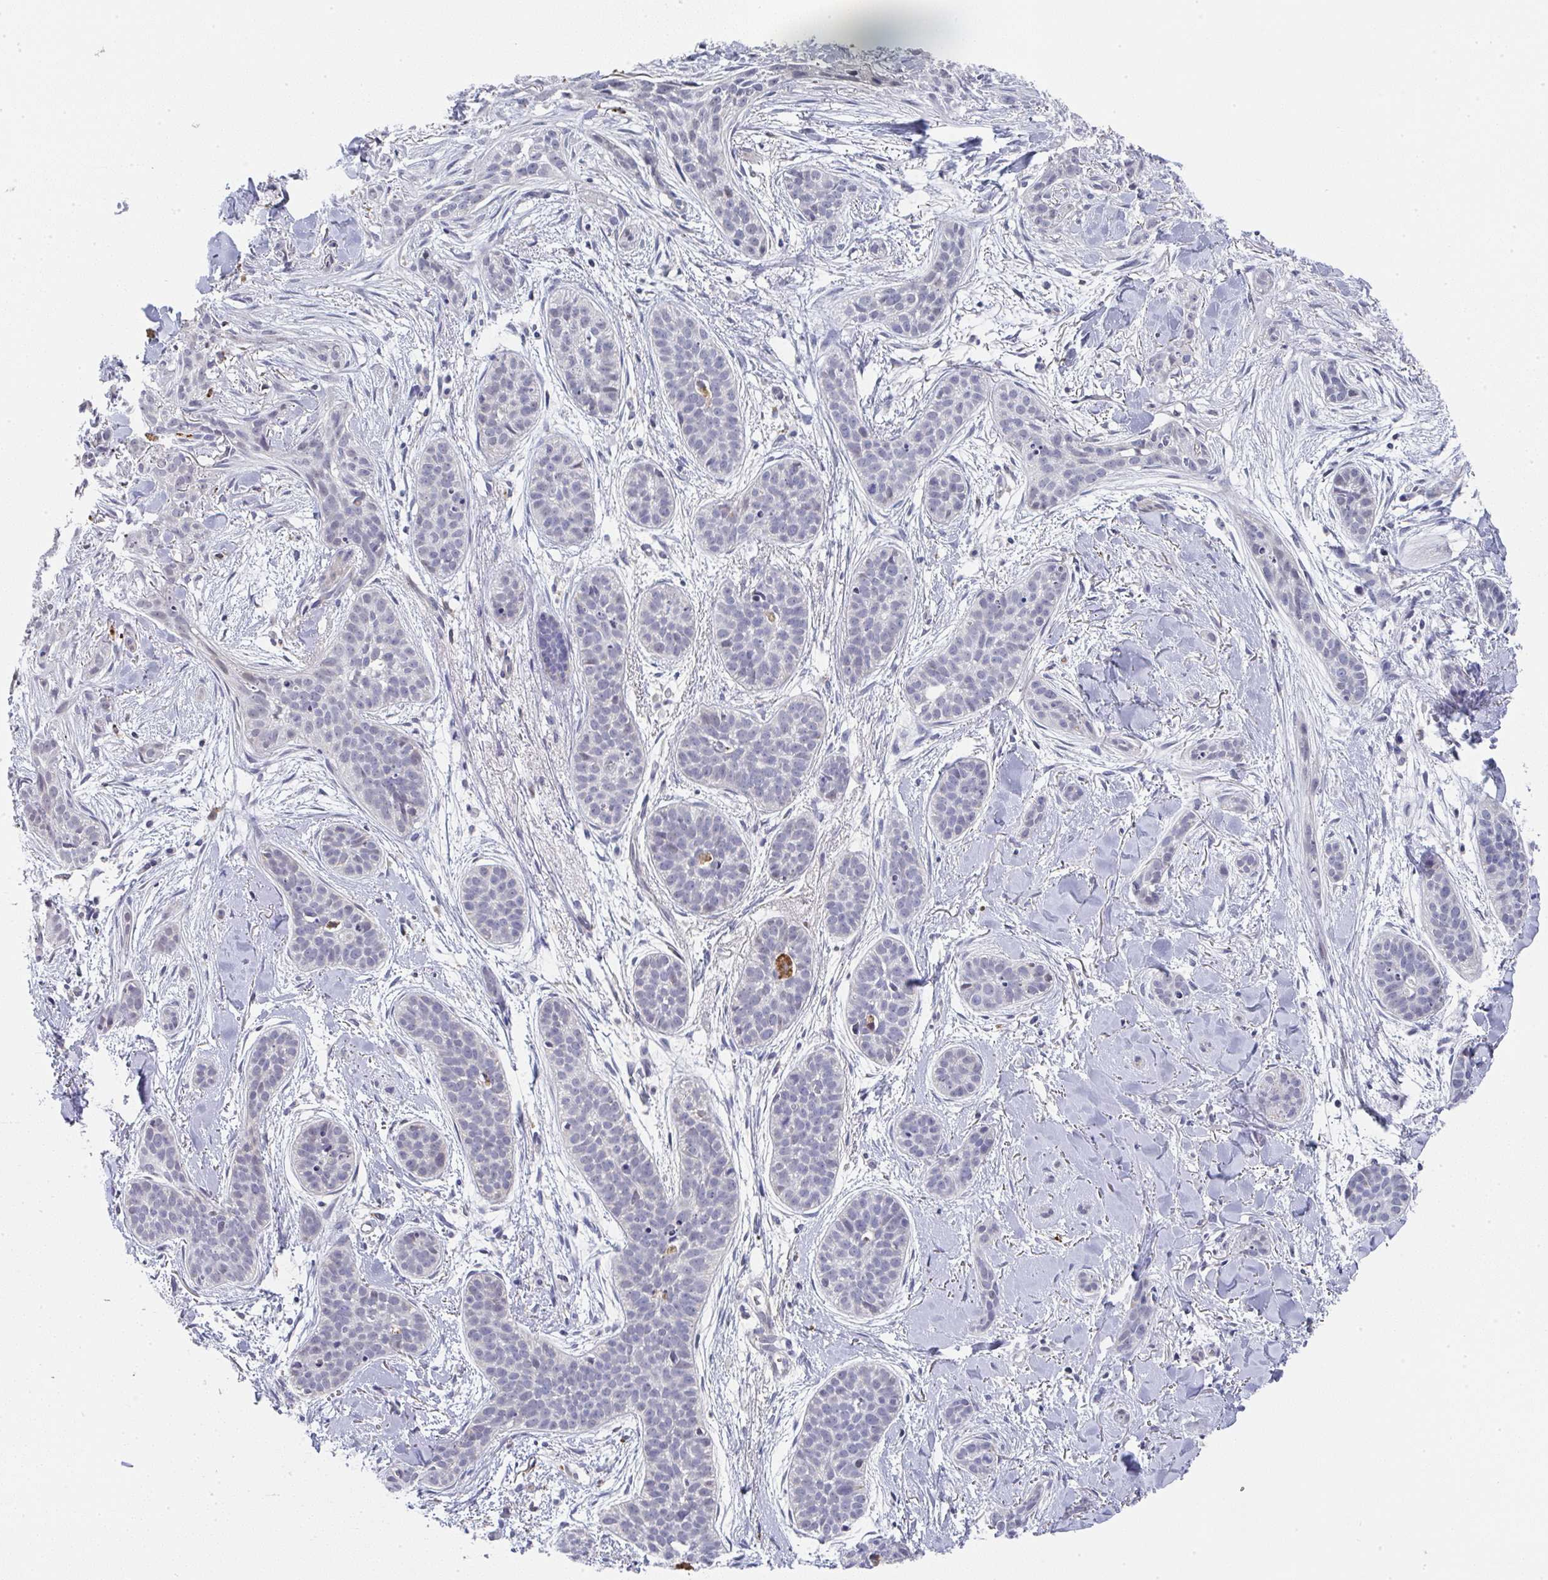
{"staining": {"intensity": "negative", "quantity": "none", "location": "none"}, "tissue": "skin cancer", "cell_type": "Tumor cells", "image_type": "cancer", "snomed": [{"axis": "morphology", "description": "Basal cell carcinoma"}, {"axis": "topography", "description": "Skin"}], "caption": "Tumor cells are negative for brown protein staining in basal cell carcinoma (skin). (DAB (3,3'-diaminobenzidine) immunohistochemistry visualized using brightfield microscopy, high magnification).", "gene": "NCF1", "patient": {"sex": "male", "age": 52}}